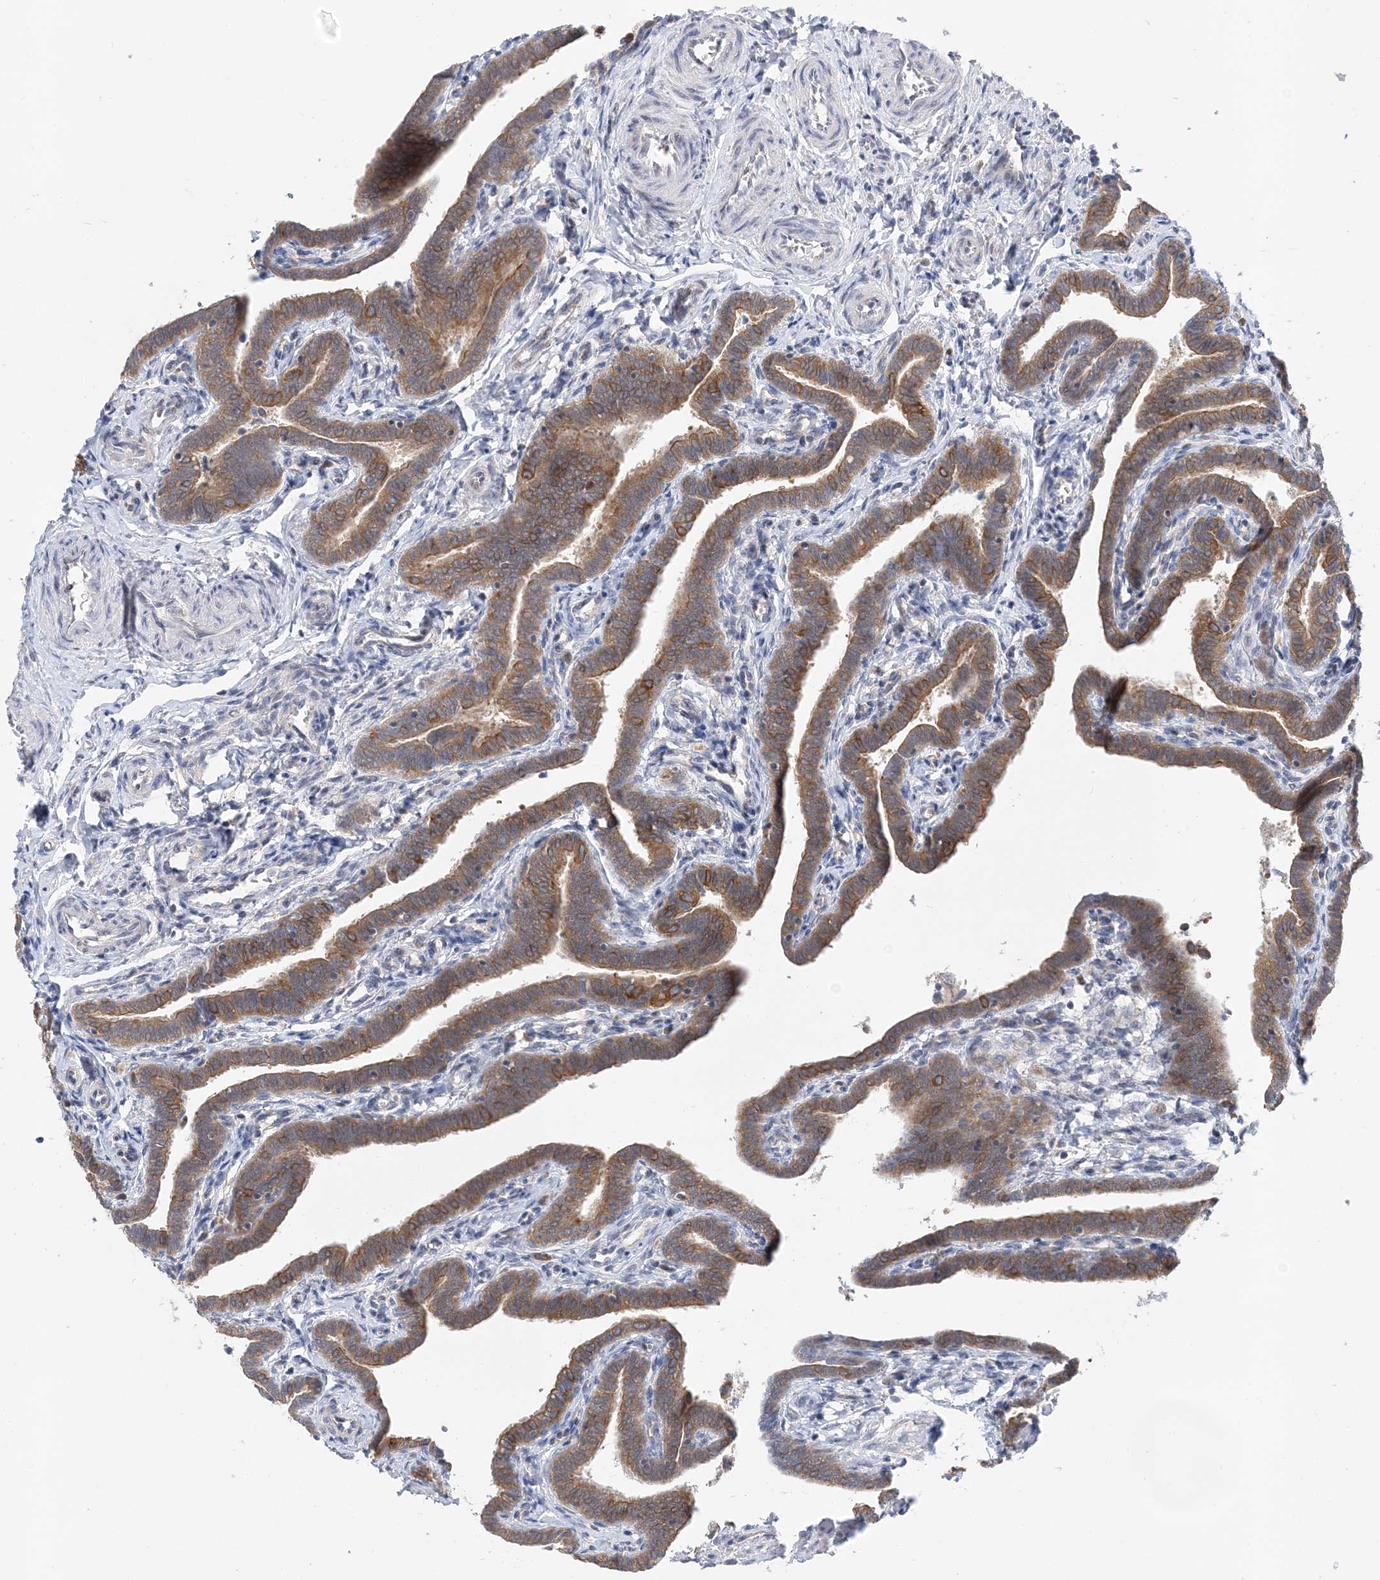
{"staining": {"intensity": "strong", "quantity": ">75%", "location": "cytoplasmic/membranous"}, "tissue": "fallopian tube", "cell_type": "Glandular cells", "image_type": "normal", "snomed": [{"axis": "morphology", "description": "Normal tissue, NOS"}, {"axis": "topography", "description": "Fallopian tube"}], "caption": "Immunohistochemistry (IHC) (DAB (3,3'-diaminobenzidine)) staining of benign fallopian tube reveals strong cytoplasmic/membranous protein staining in approximately >75% of glandular cells.", "gene": "LARP4B", "patient": {"sex": "female", "age": 36}}